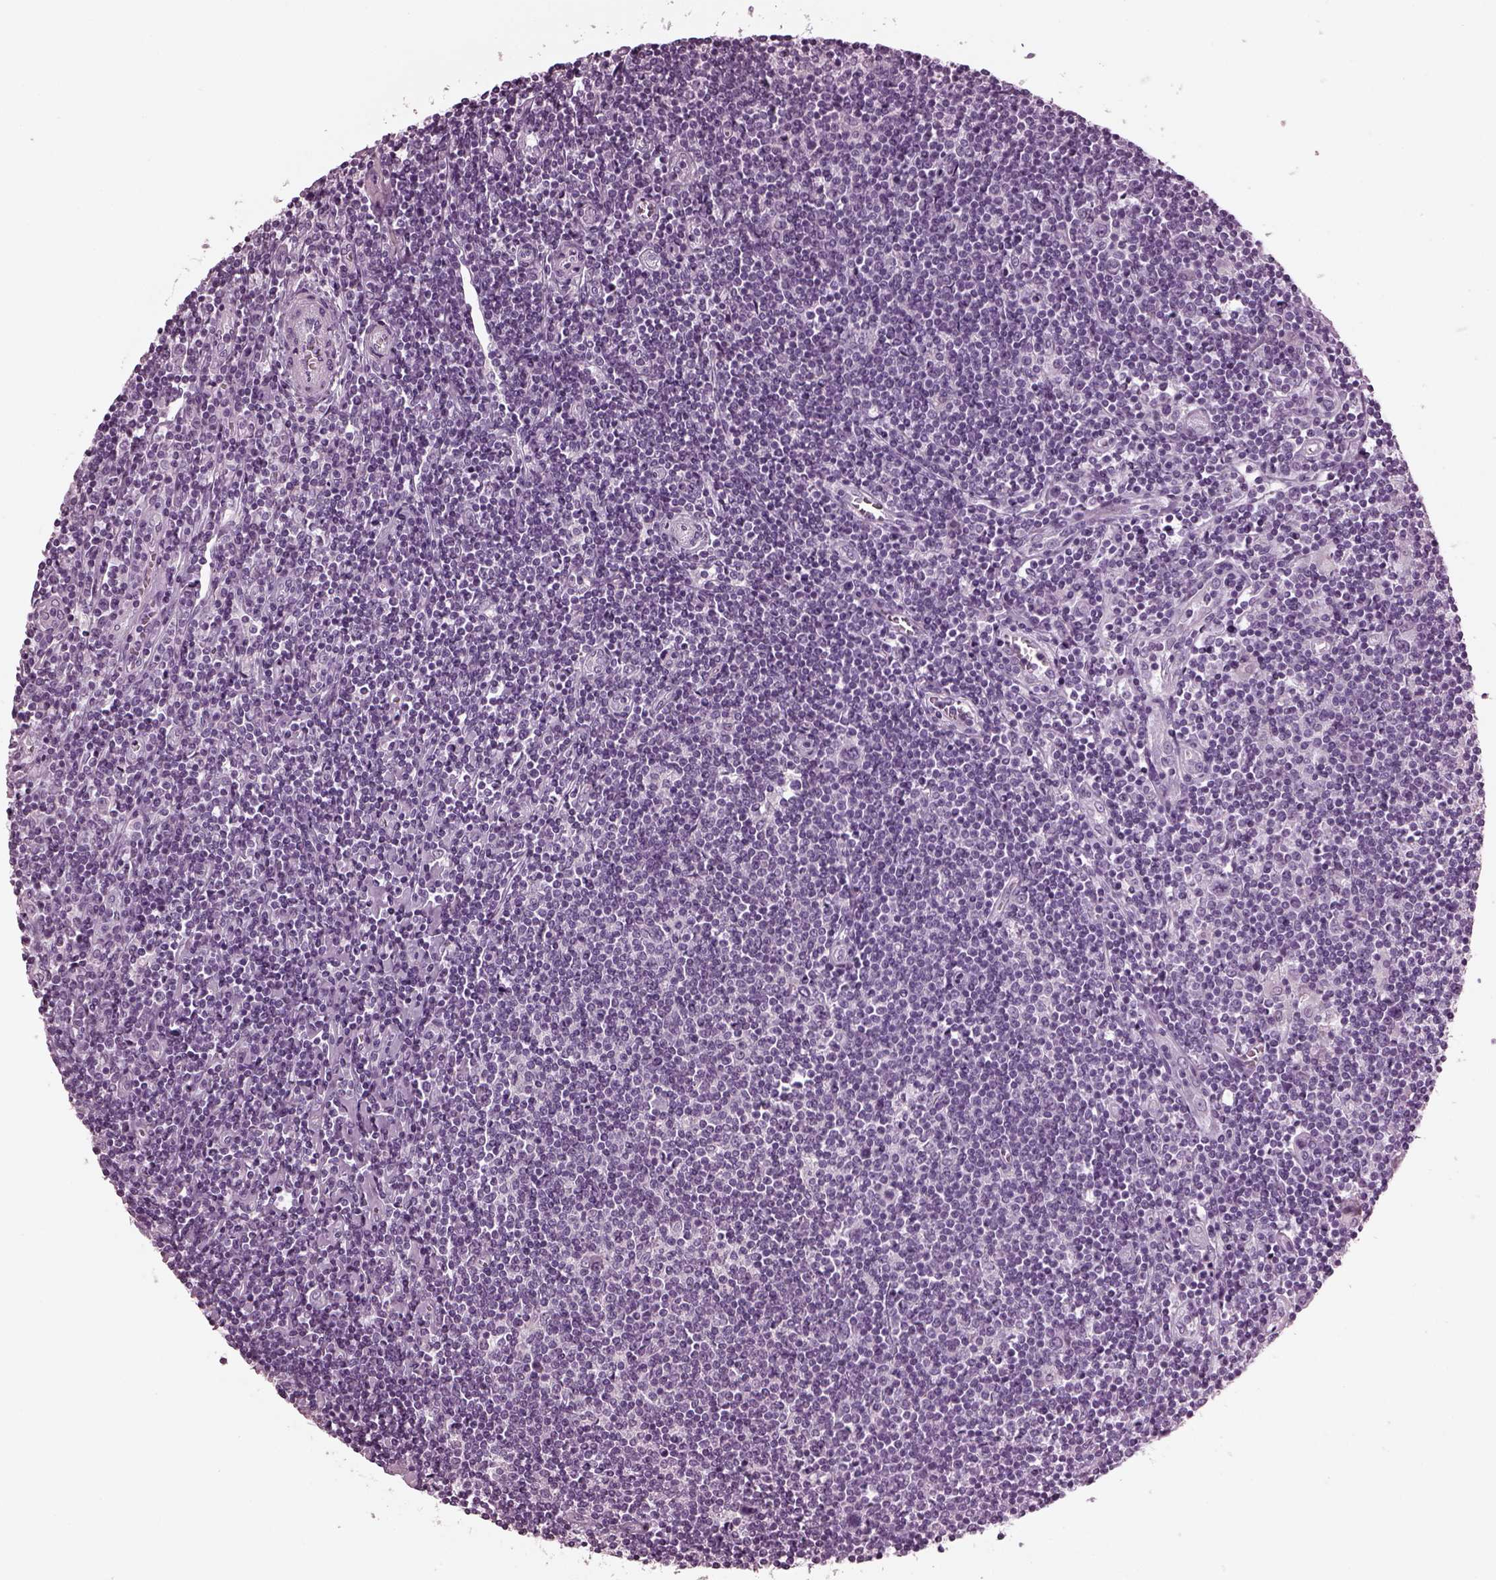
{"staining": {"intensity": "negative", "quantity": "none", "location": "none"}, "tissue": "lymphoma", "cell_type": "Tumor cells", "image_type": "cancer", "snomed": [{"axis": "morphology", "description": "Hodgkin's disease, NOS"}, {"axis": "topography", "description": "Lymph node"}], "caption": "Human Hodgkin's disease stained for a protein using IHC exhibits no positivity in tumor cells.", "gene": "MIB2", "patient": {"sex": "male", "age": 40}}